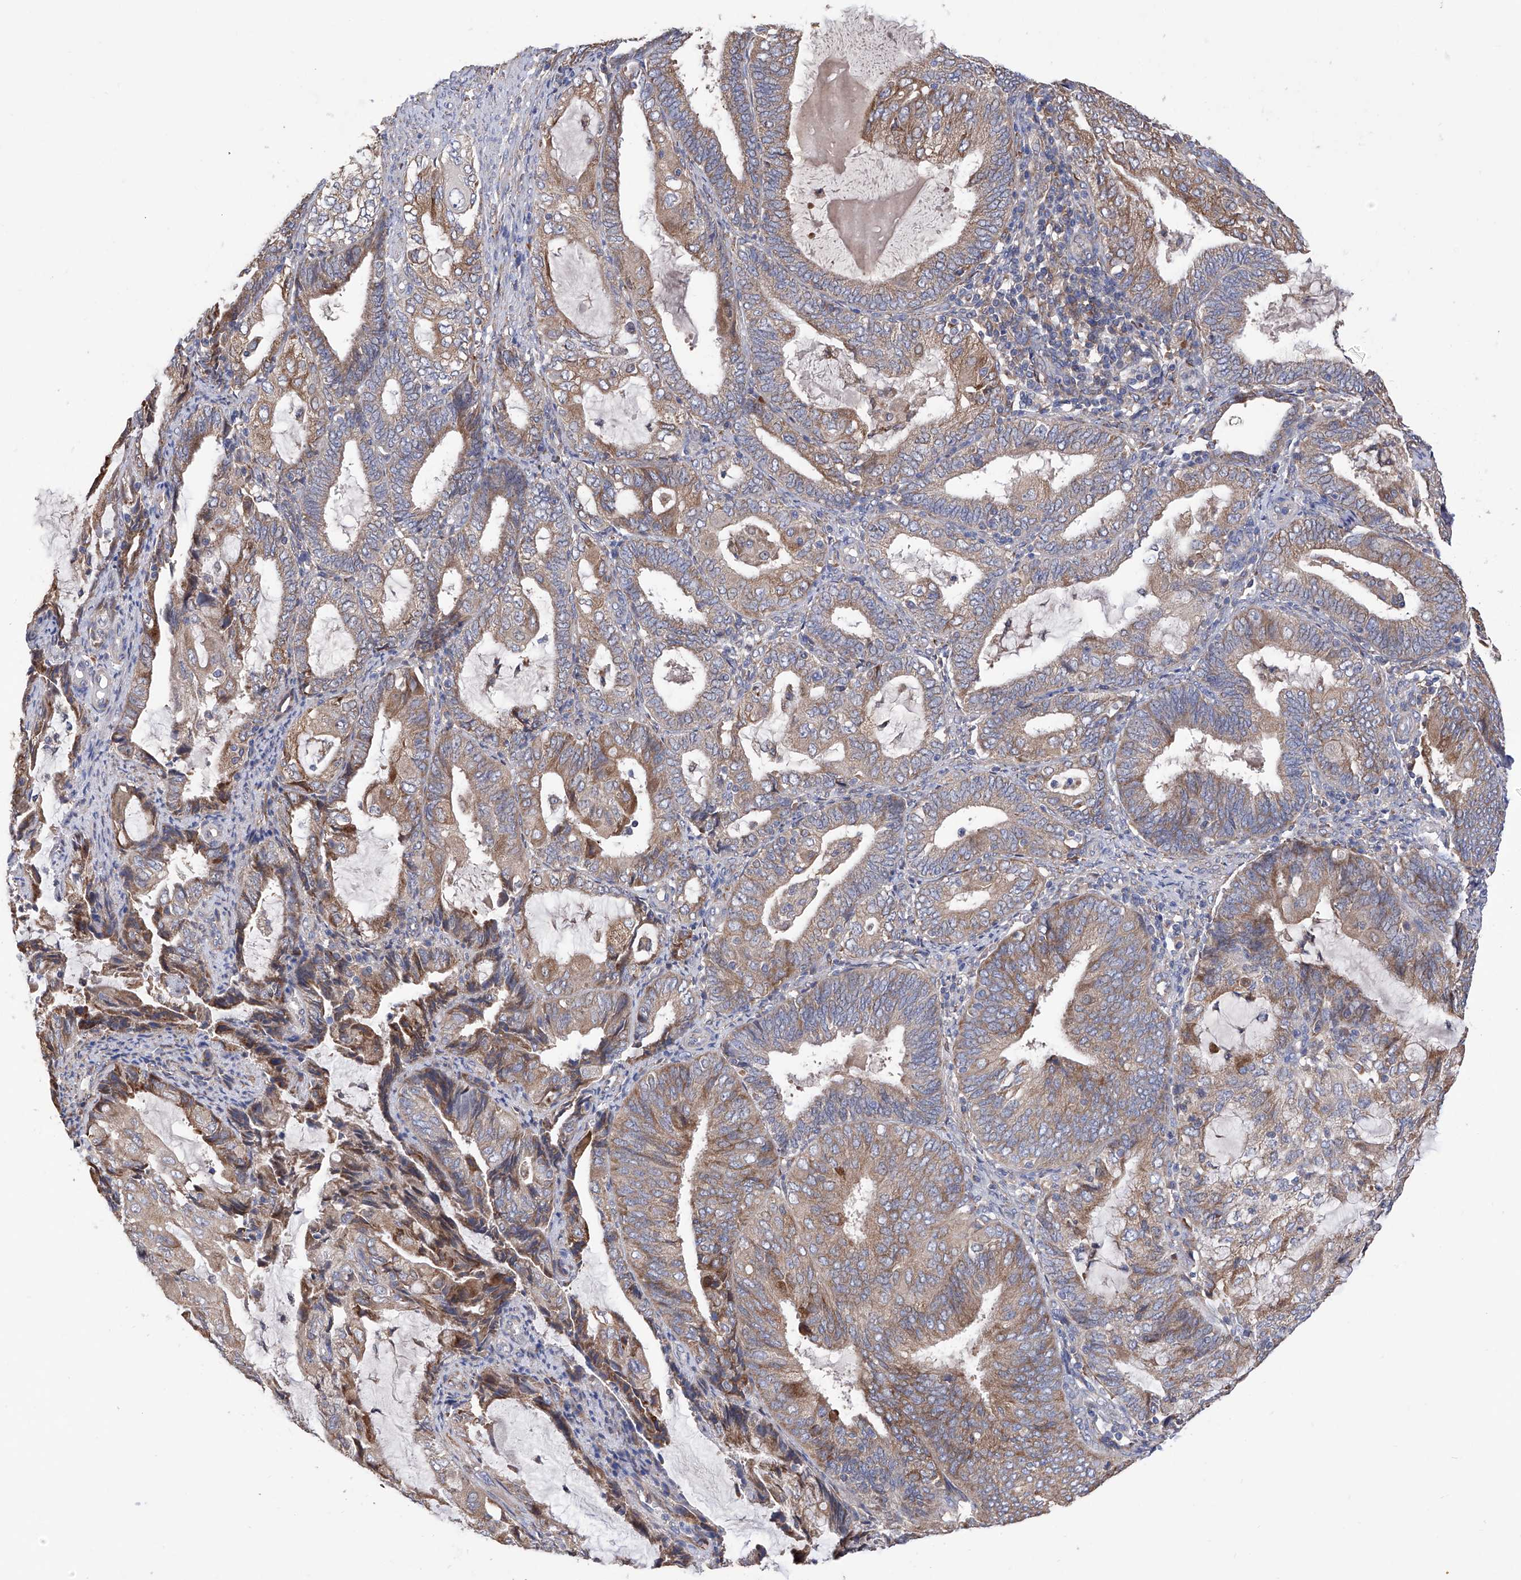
{"staining": {"intensity": "moderate", "quantity": ">75%", "location": "cytoplasmic/membranous"}, "tissue": "endometrial cancer", "cell_type": "Tumor cells", "image_type": "cancer", "snomed": [{"axis": "morphology", "description": "Adenocarcinoma, NOS"}, {"axis": "topography", "description": "Endometrium"}], "caption": "This histopathology image displays immunohistochemistry staining of endometrial cancer (adenocarcinoma), with medium moderate cytoplasmic/membranous expression in about >75% of tumor cells.", "gene": "INPP5B", "patient": {"sex": "female", "age": 81}}